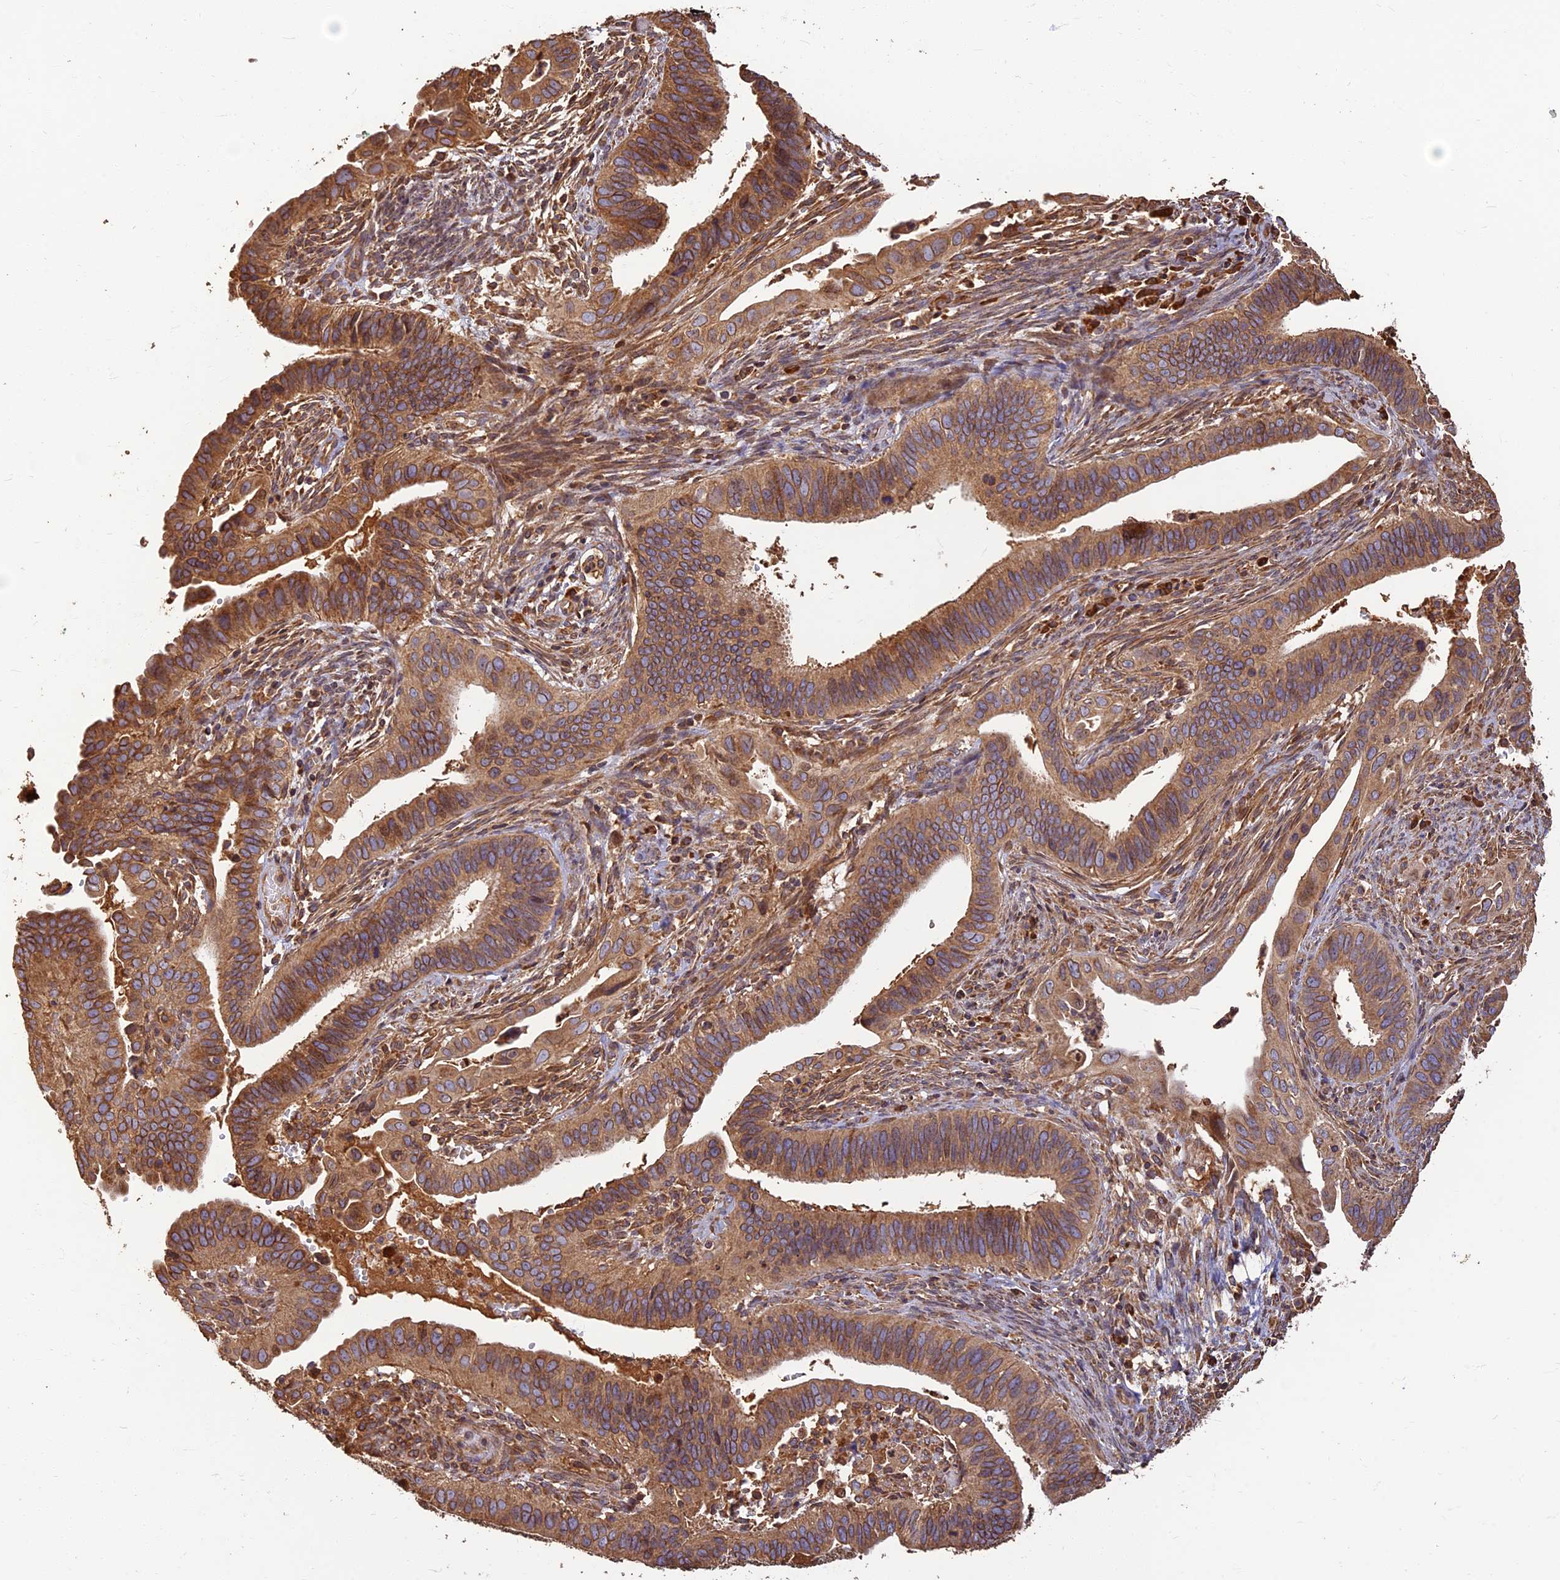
{"staining": {"intensity": "moderate", "quantity": ">75%", "location": "cytoplasmic/membranous"}, "tissue": "cervical cancer", "cell_type": "Tumor cells", "image_type": "cancer", "snomed": [{"axis": "morphology", "description": "Adenocarcinoma, NOS"}, {"axis": "topography", "description": "Cervix"}], "caption": "Cervical cancer tissue shows moderate cytoplasmic/membranous staining in approximately >75% of tumor cells Nuclei are stained in blue.", "gene": "CORO1C", "patient": {"sex": "female", "age": 42}}